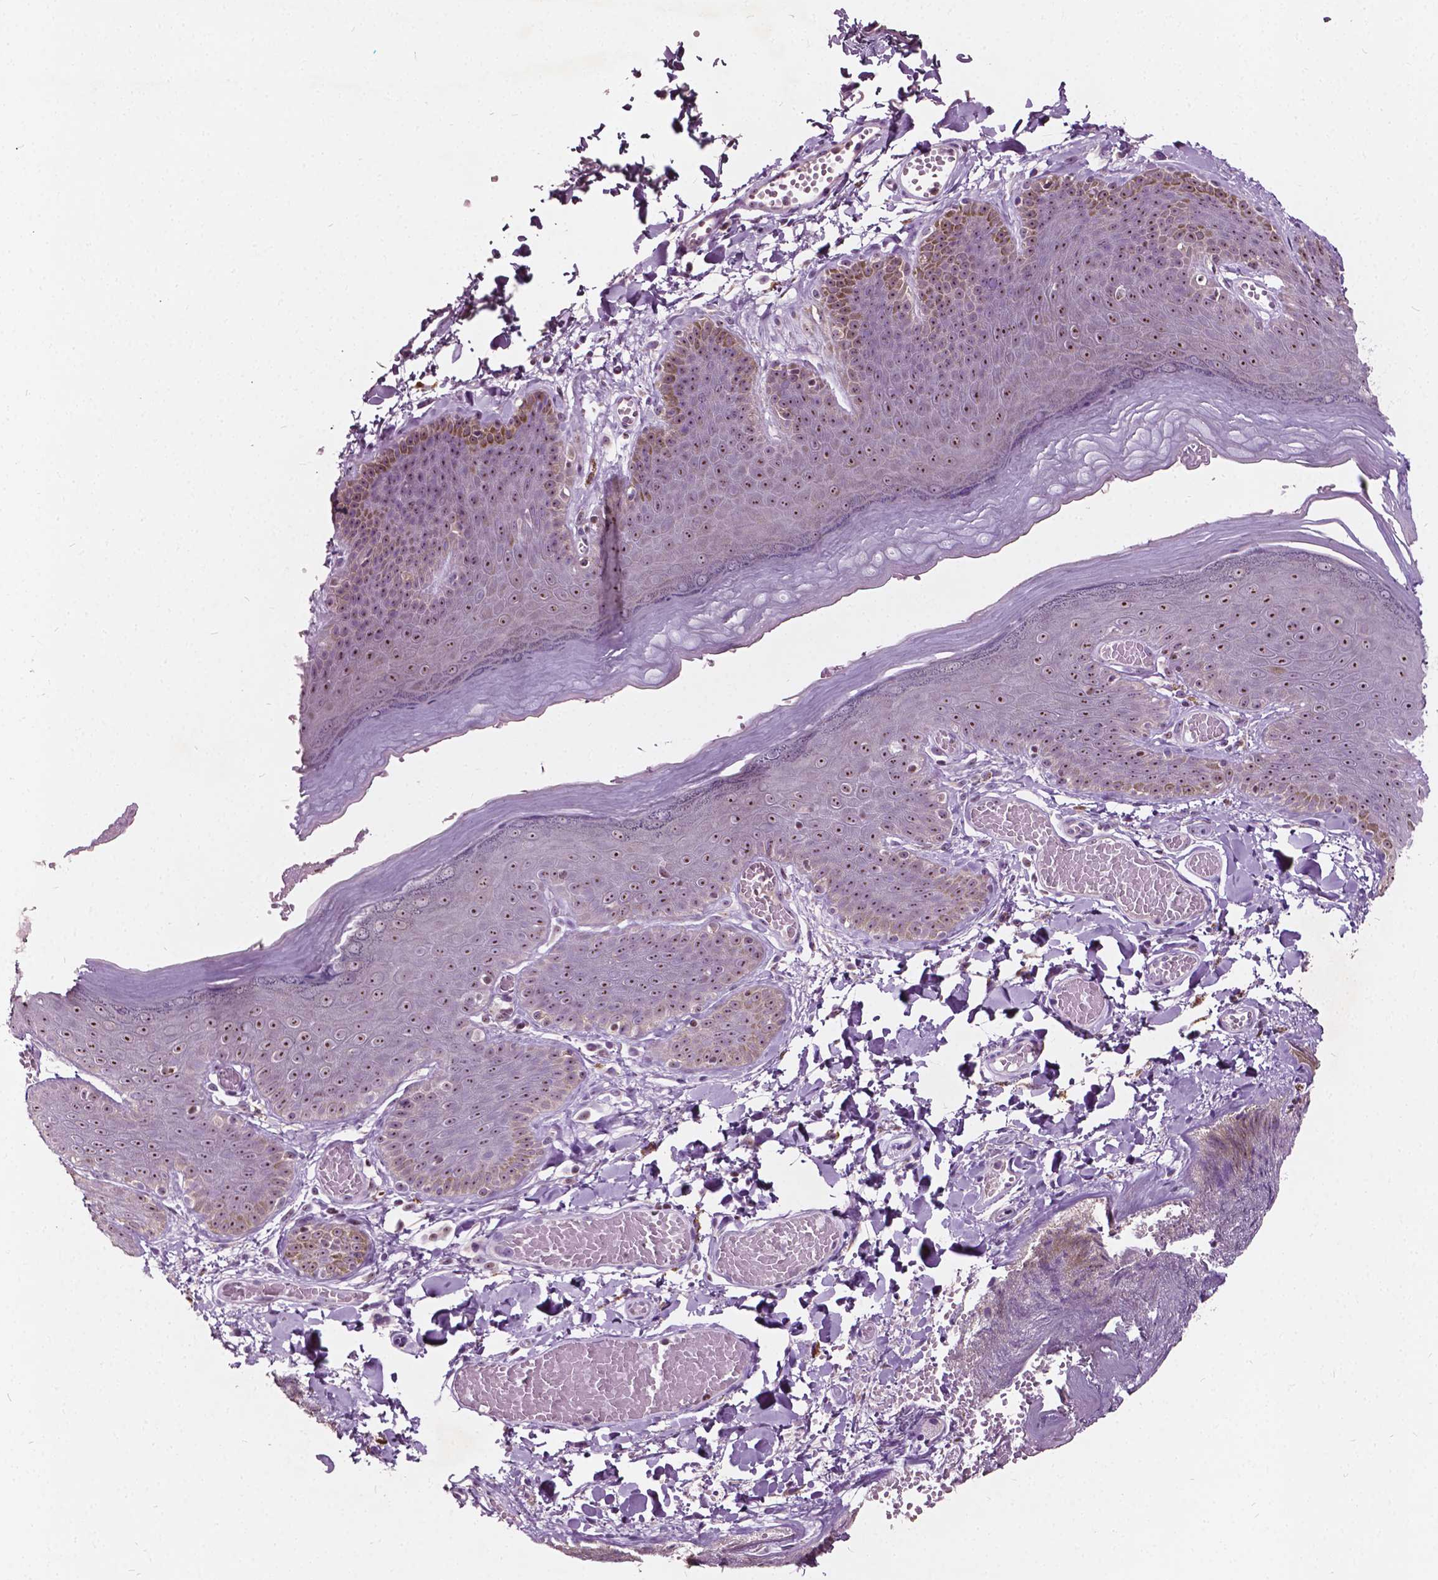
{"staining": {"intensity": "moderate", "quantity": ">75%", "location": "nuclear"}, "tissue": "skin", "cell_type": "Epidermal cells", "image_type": "normal", "snomed": [{"axis": "morphology", "description": "Normal tissue, NOS"}, {"axis": "topography", "description": "Anal"}], "caption": "Epidermal cells exhibit moderate nuclear positivity in approximately >75% of cells in normal skin. (brown staining indicates protein expression, while blue staining denotes nuclei).", "gene": "ODF3L2", "patient": {"sex": "male", "age": 53}}